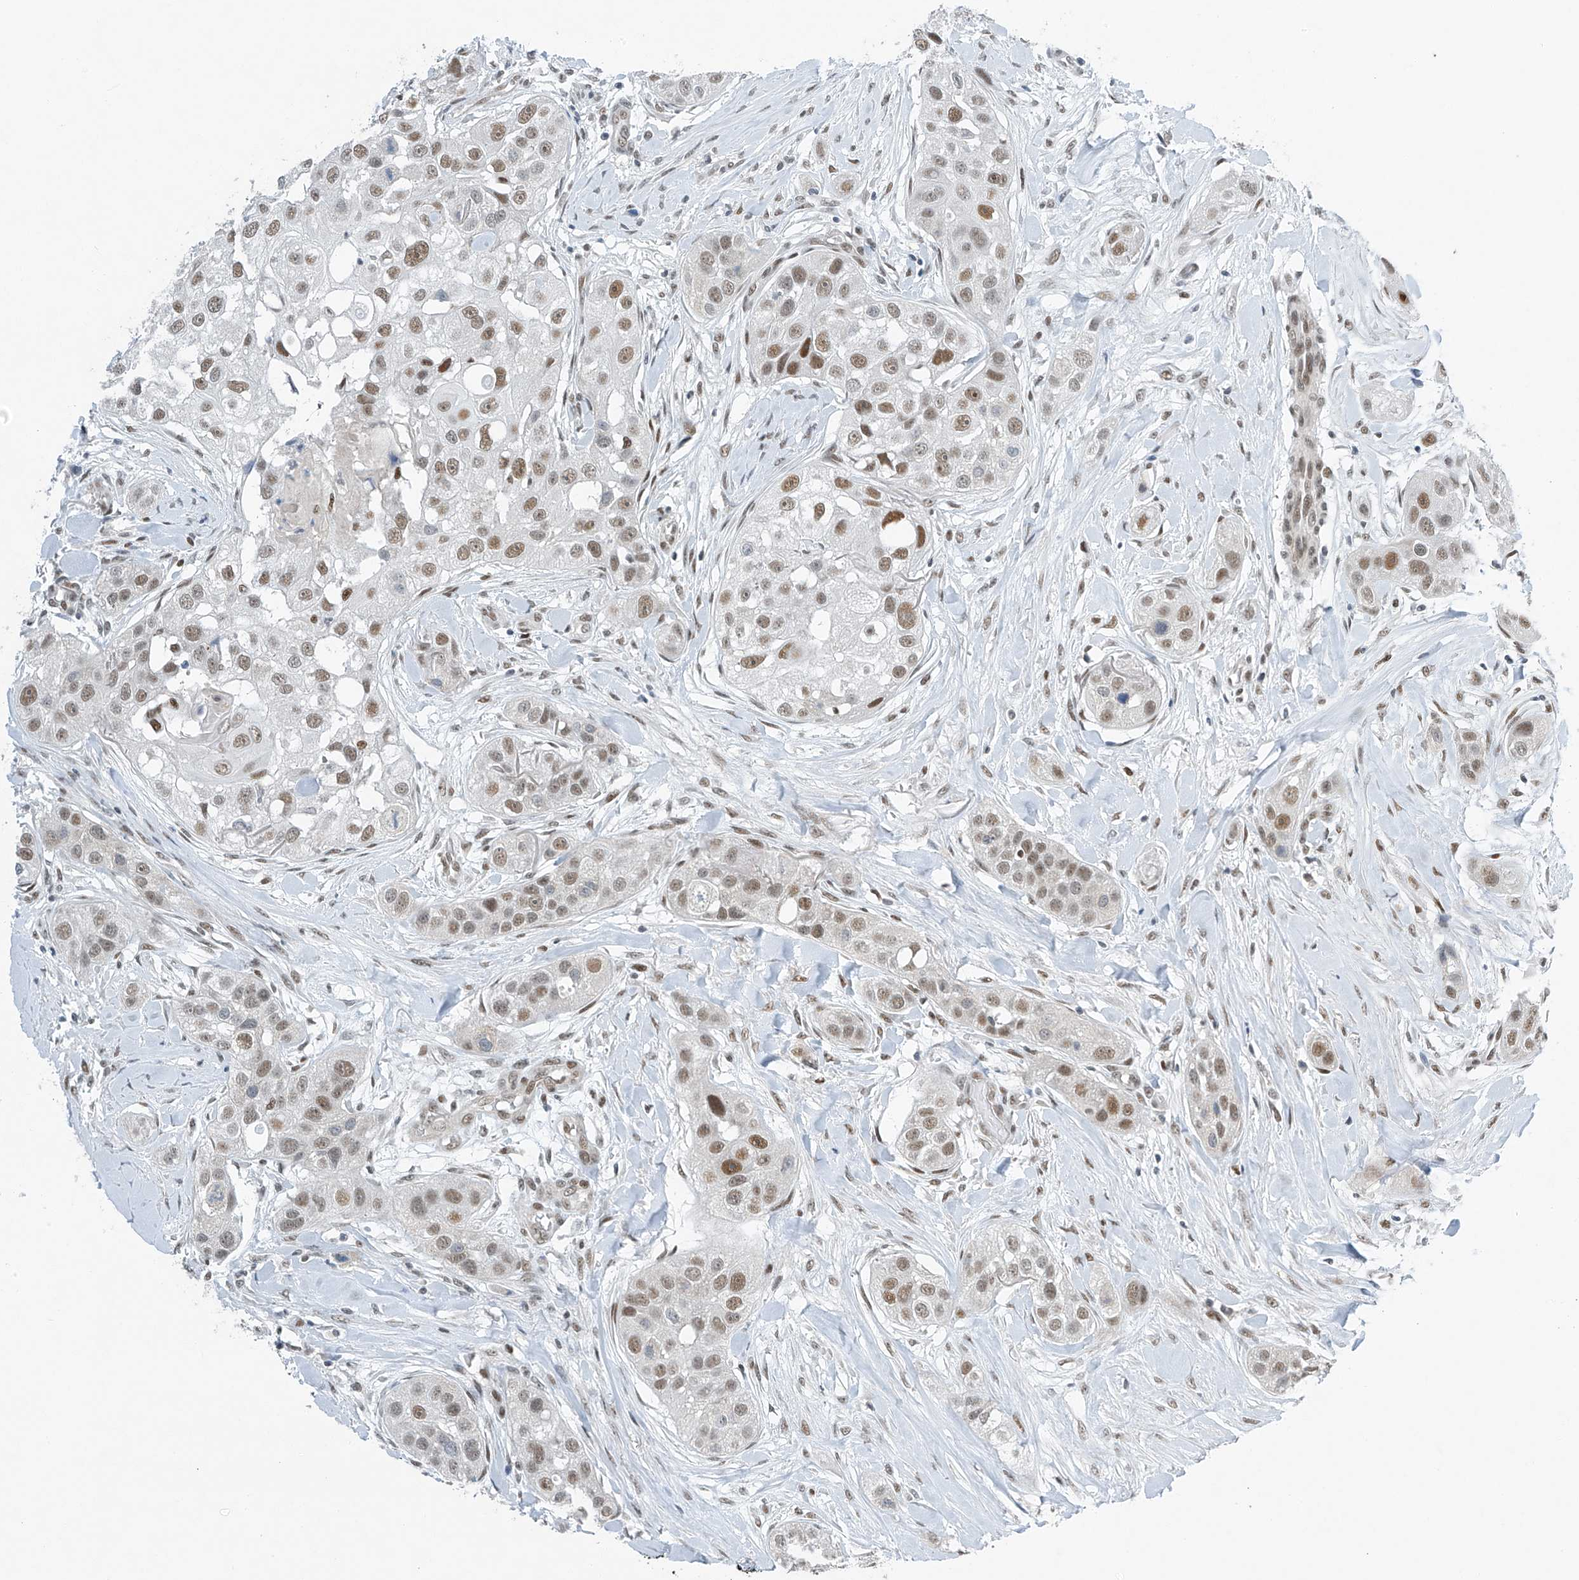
{"staining": {"intensity": "moderate", "quantity": ">75%", "location": "nuclear"}, "tissue": "head and neck cancer", "cell_type": "Tumor cells", "image_type": "cancer", "snomed": [{"axis": "morphology", "description": "Normal tissue, NOS"}, {"axis": "morphology", "description": "Squamous cell carcinoma, NOS"}, {"axis": "topography", "description": "Skeletal muscle"}, {"axis": "topography", "description": "Head-Neck"}], "caption": "Moderate nuclear staining for a protein is identified in approximately >75% of tumor cells of head and neck cancer (squamous cell carcinoma) using immunohistochemistry (IHC).", "gene": "TAF8", "patient": {"sex": "male", "age": 51}}